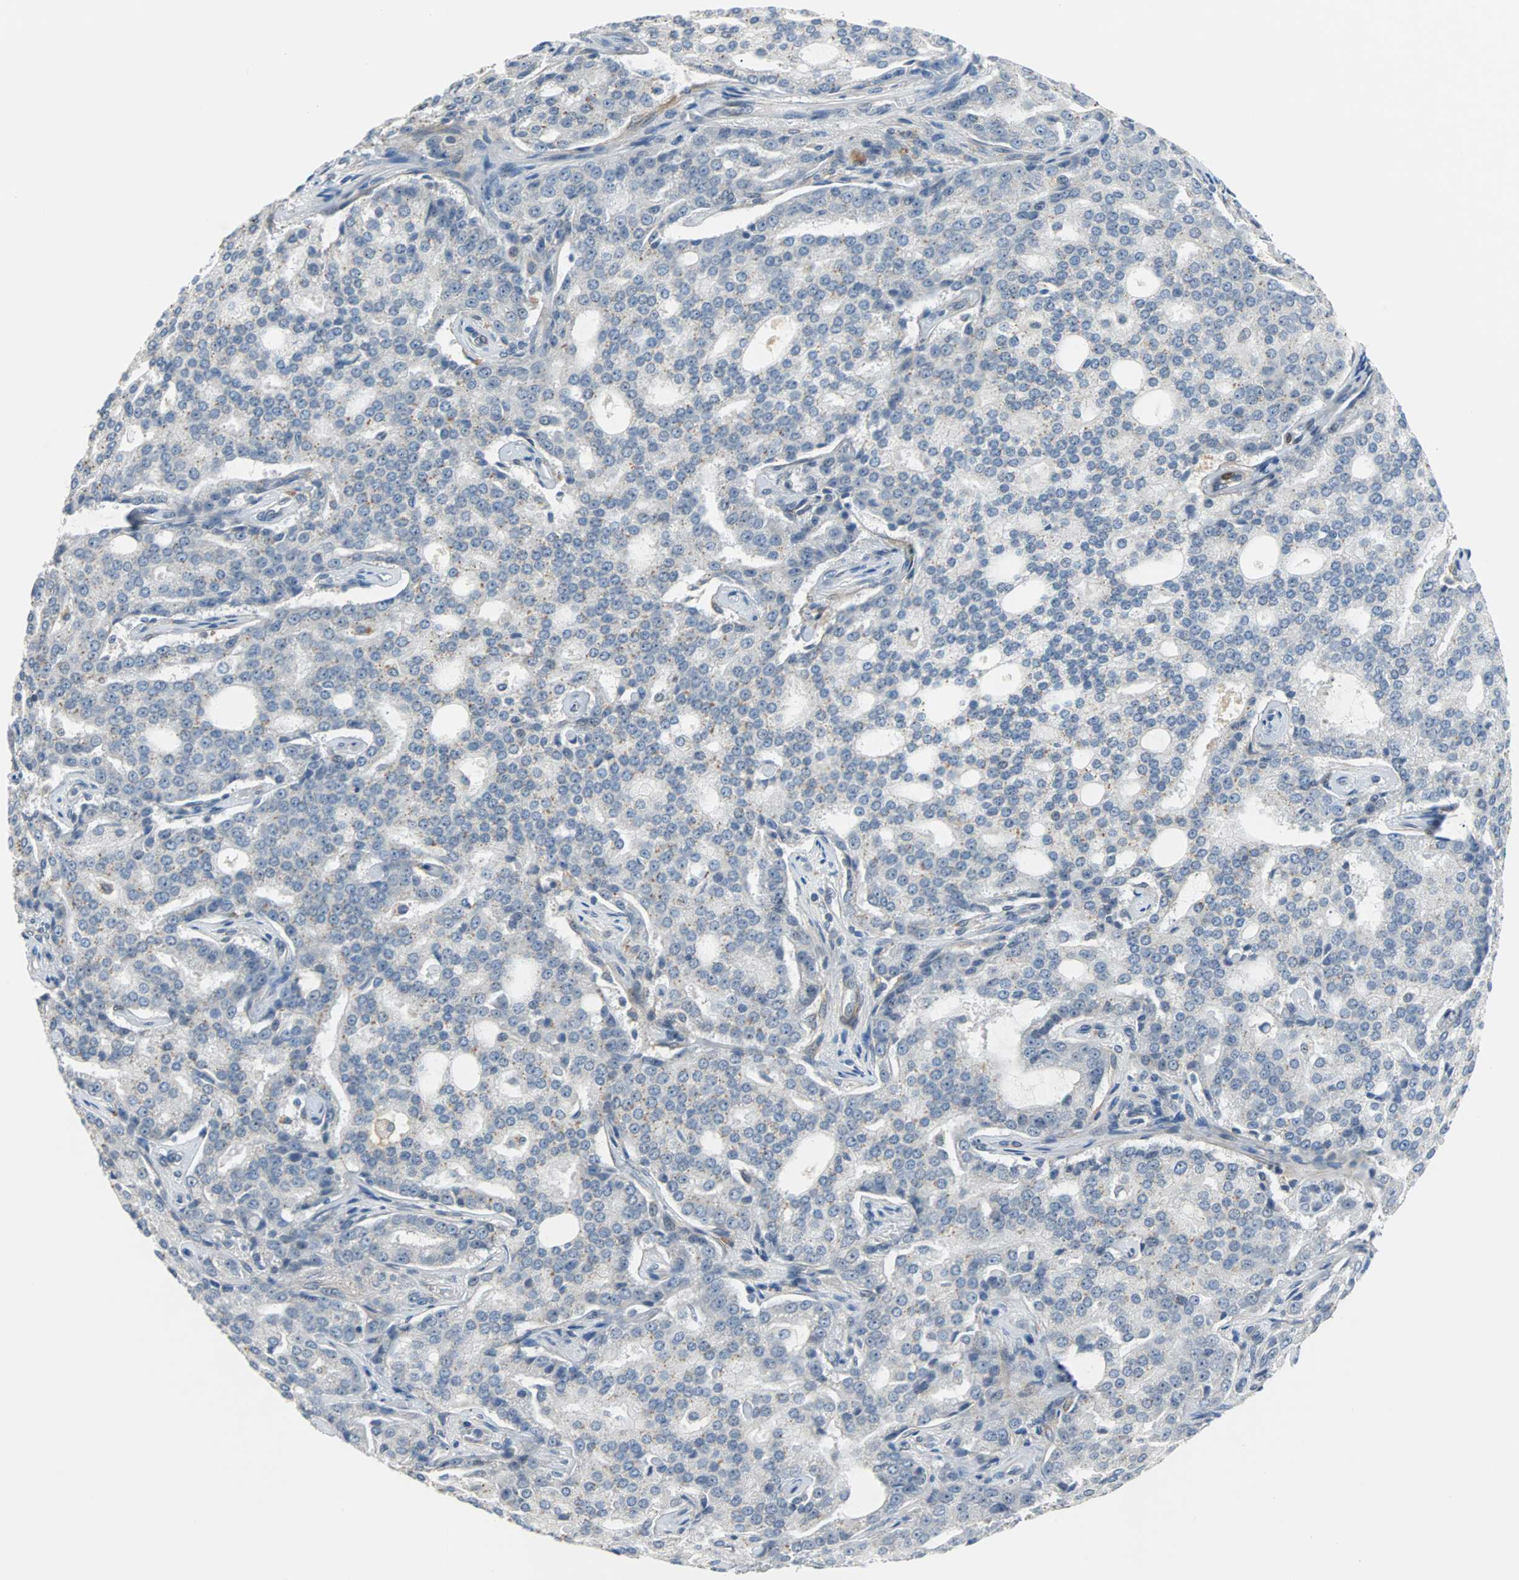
{"staining": {"intensity": "negative", "quantity": "none", "location": "none"}, "tissue": "prostate cancer", "cell_type": "Tumor cells", "image_type": "cancer", "snomed": [{"axis": "morphology", "description": "Adenocarcinoma, High grade"}, {"axis": "topography", "description": "Prostate"}], "caption": "The image shows no staining of tumor cells in prostate cancer. The staining was performed using DAB to visualize the protein expression in brown, while the nuclei were stained in blue with hematoxylin (Magnification: 20x).", "gene": "FHL2", "patient": {"sex": "male", "age": 72}}